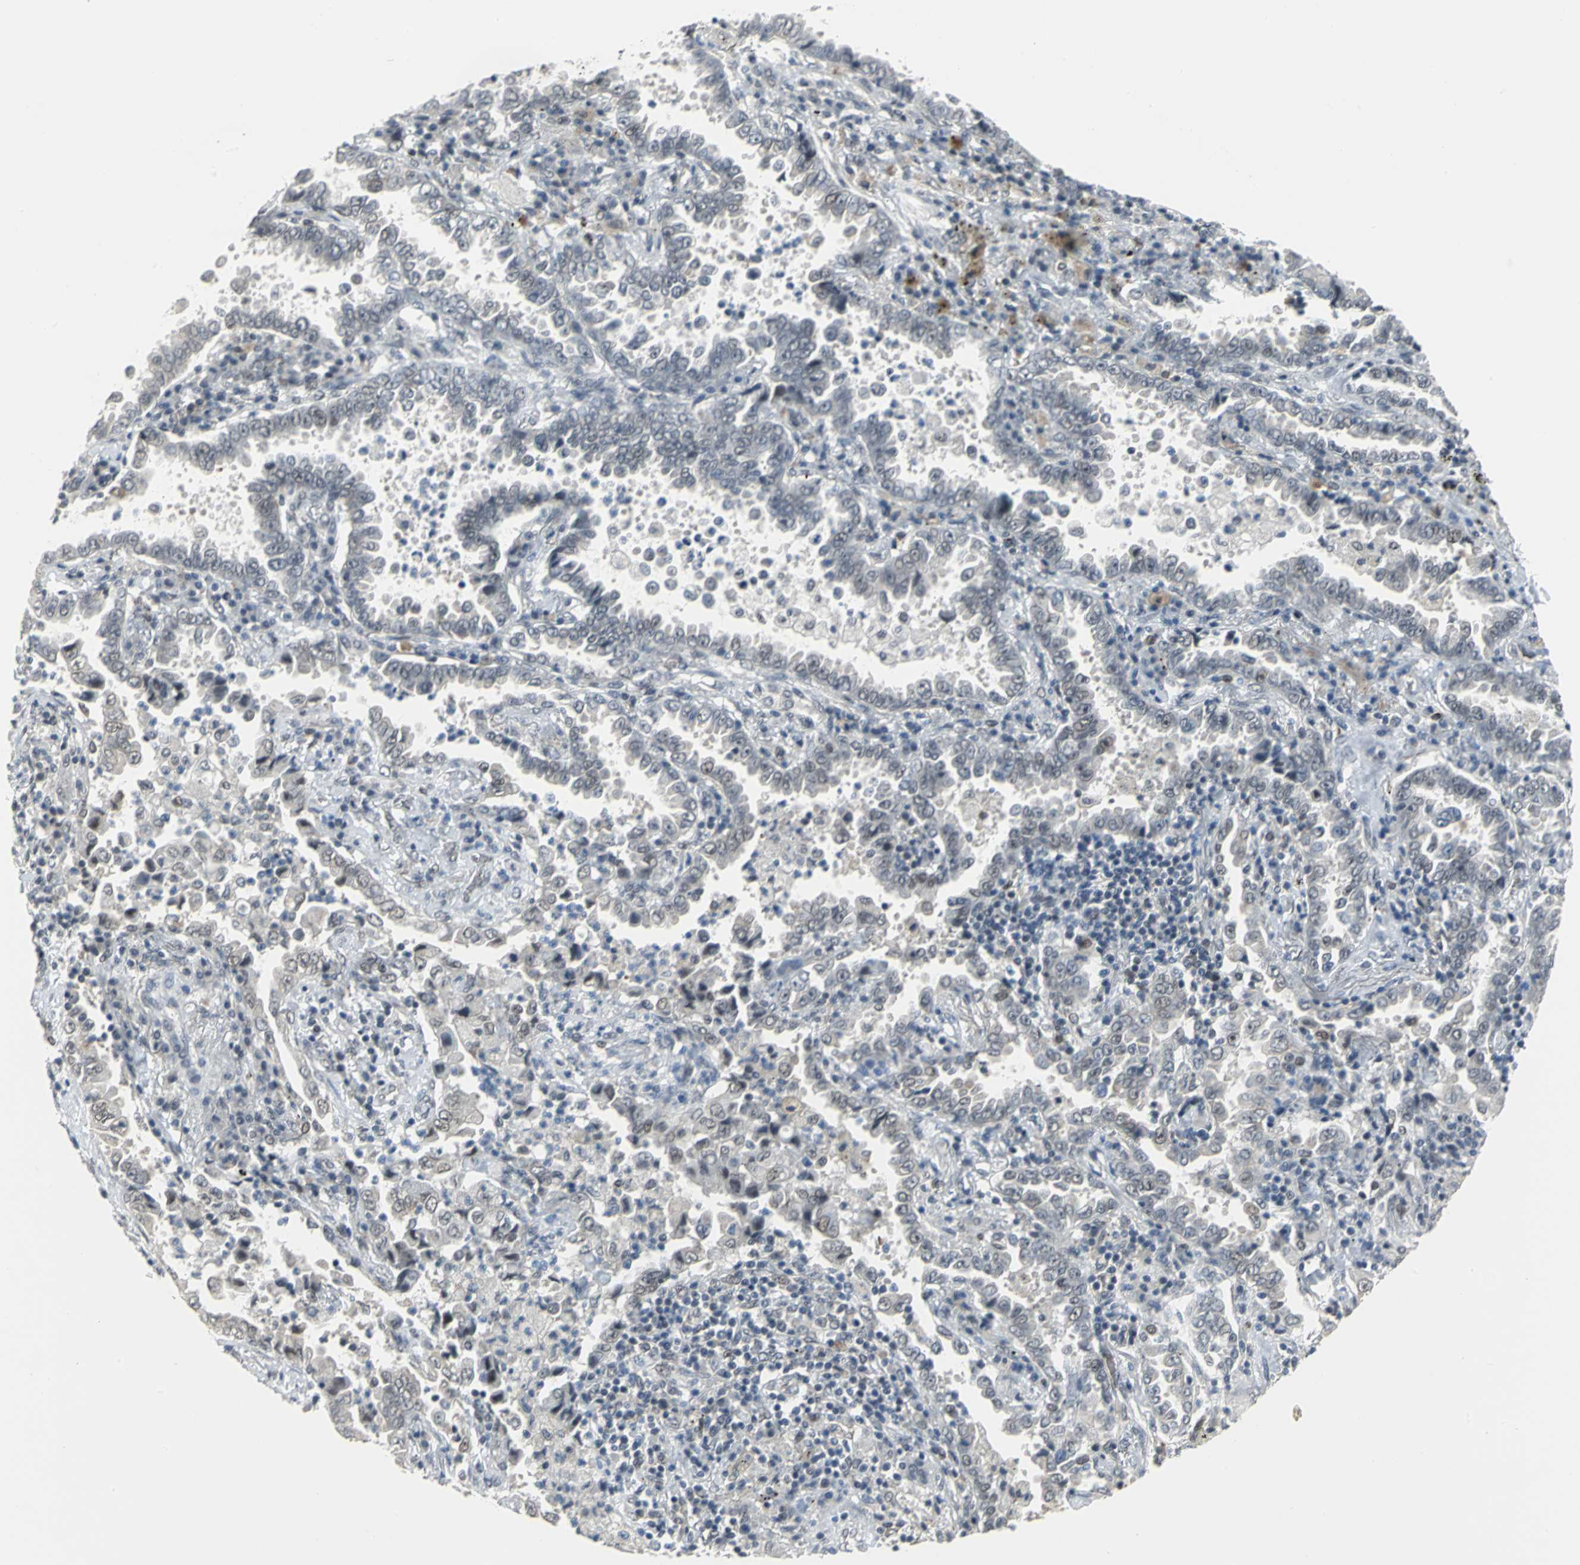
{"staining": {"intensity": "weak", "quantity": "25%-75%", "location": "nuclear"}, "tissue": "lung cancer", "cell_type": "Tumor cells", "image_type": "cancer", "snomed": [{"axis": "morphology", "description": "Normal tissue, NOS"}, {"axis": "morphology", "description": "Inflammation, NOS"}, {"axis": "morphology", "description": "Adenocarcinoma, NOS"}, {"axis": "topography", "description": "Lung"}], "caption": "Immunohistochemical staining of human adenocarcinoma (lung) reveals weak nuclear protein positivity in about 25%-75% of tumor cells.", "gene": "GLI3", "patient": {"sex": "female", "age": 64}}